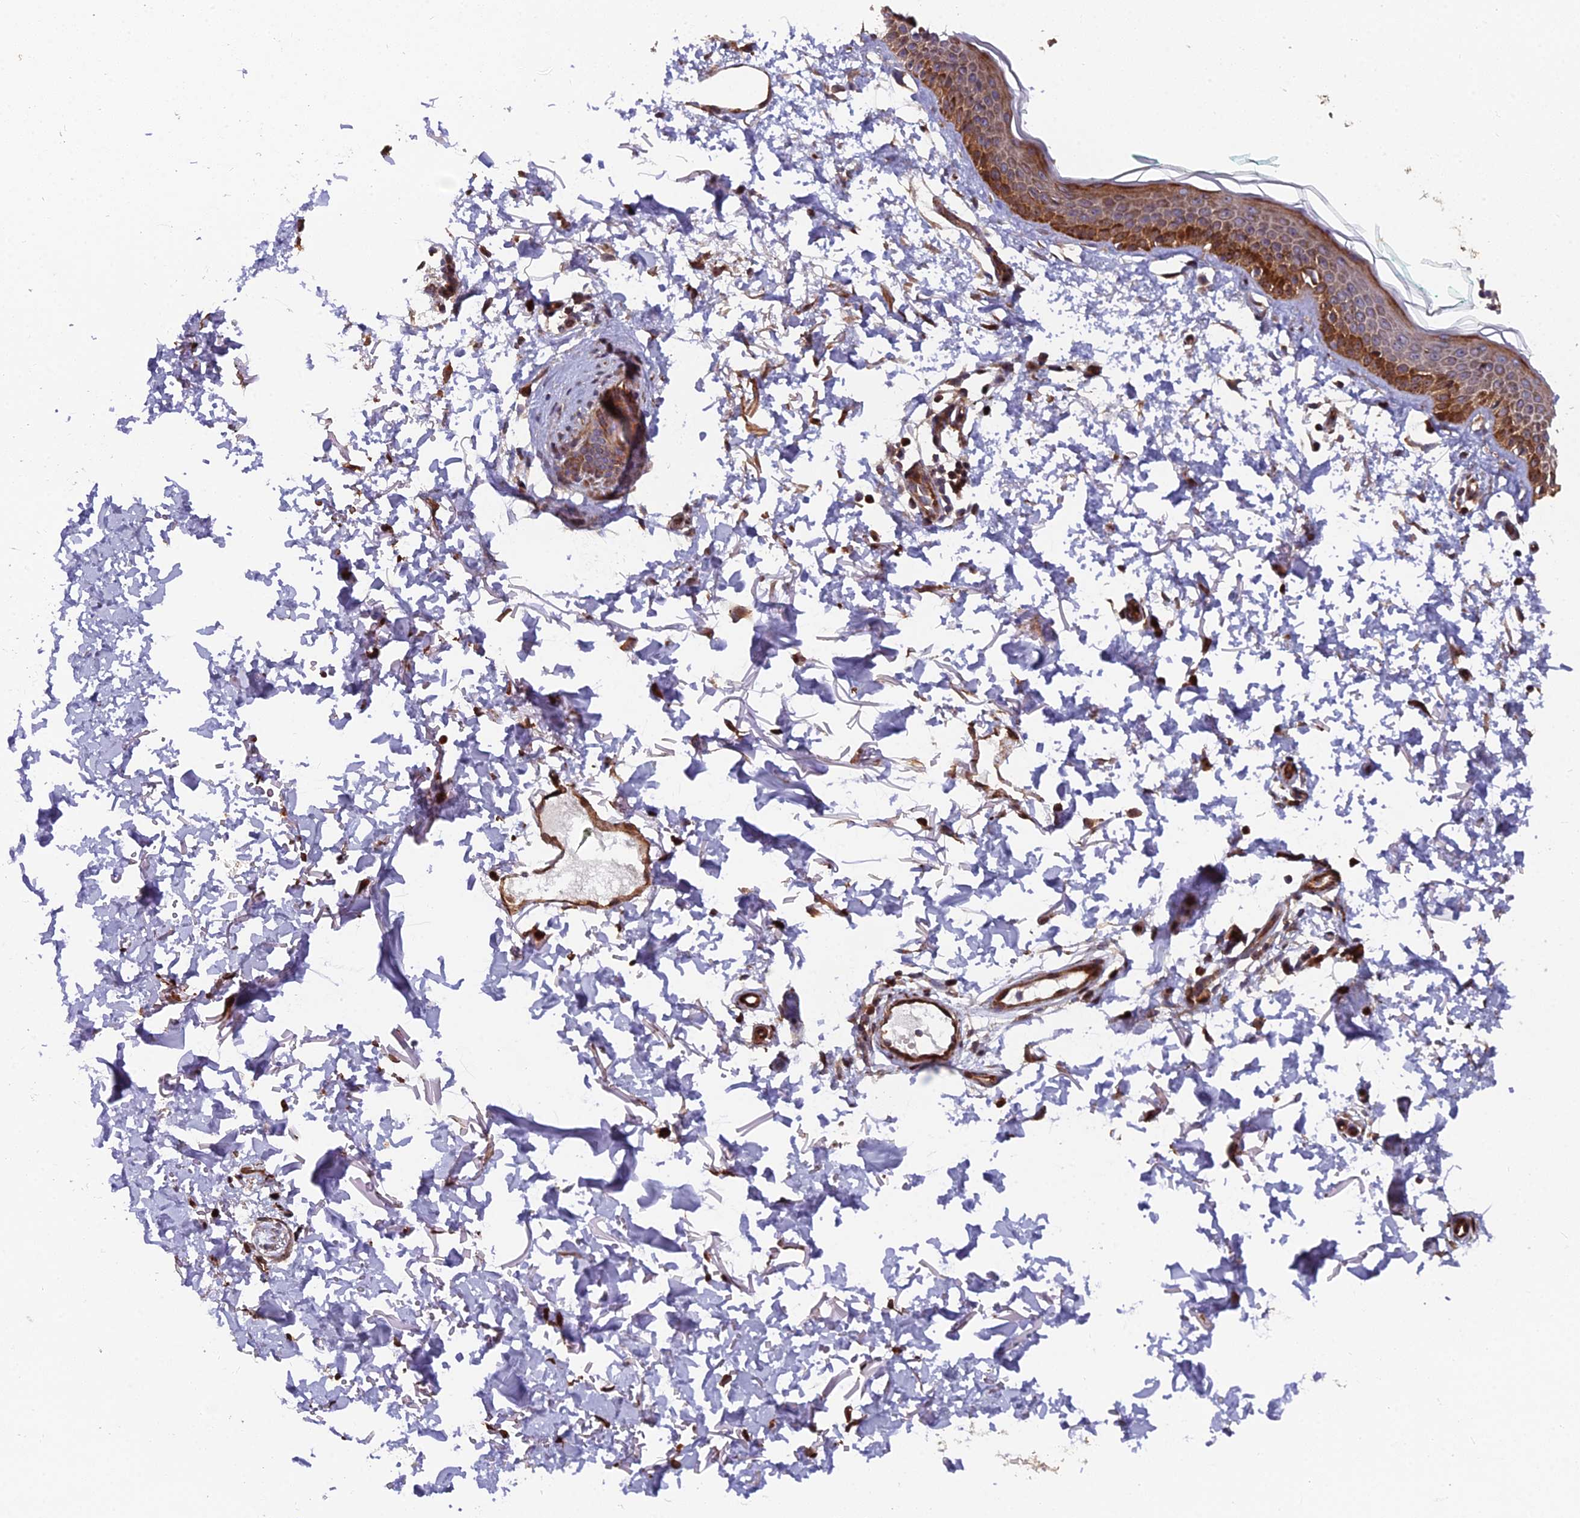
{"staining": {"intensity": "moderate", "quantity": ">75%", "location": "cytoplasmic/membranous"}, "tissue": "skin", "cell_type": "Fibroblasts", "image_type": "normal", "snomed": [{"axis": "morphology", "description": "Normal tissue, NOS"}, {"axis": "topography", "description": "Skin"}], "caption": "Skin stained for a protein (brown) reveals moderate cytoplasmic/membranous positive expression in approximately >75% of fibroblasts.", "gene": "RAB28", "patient": {"sex": "male", "age": 66}}